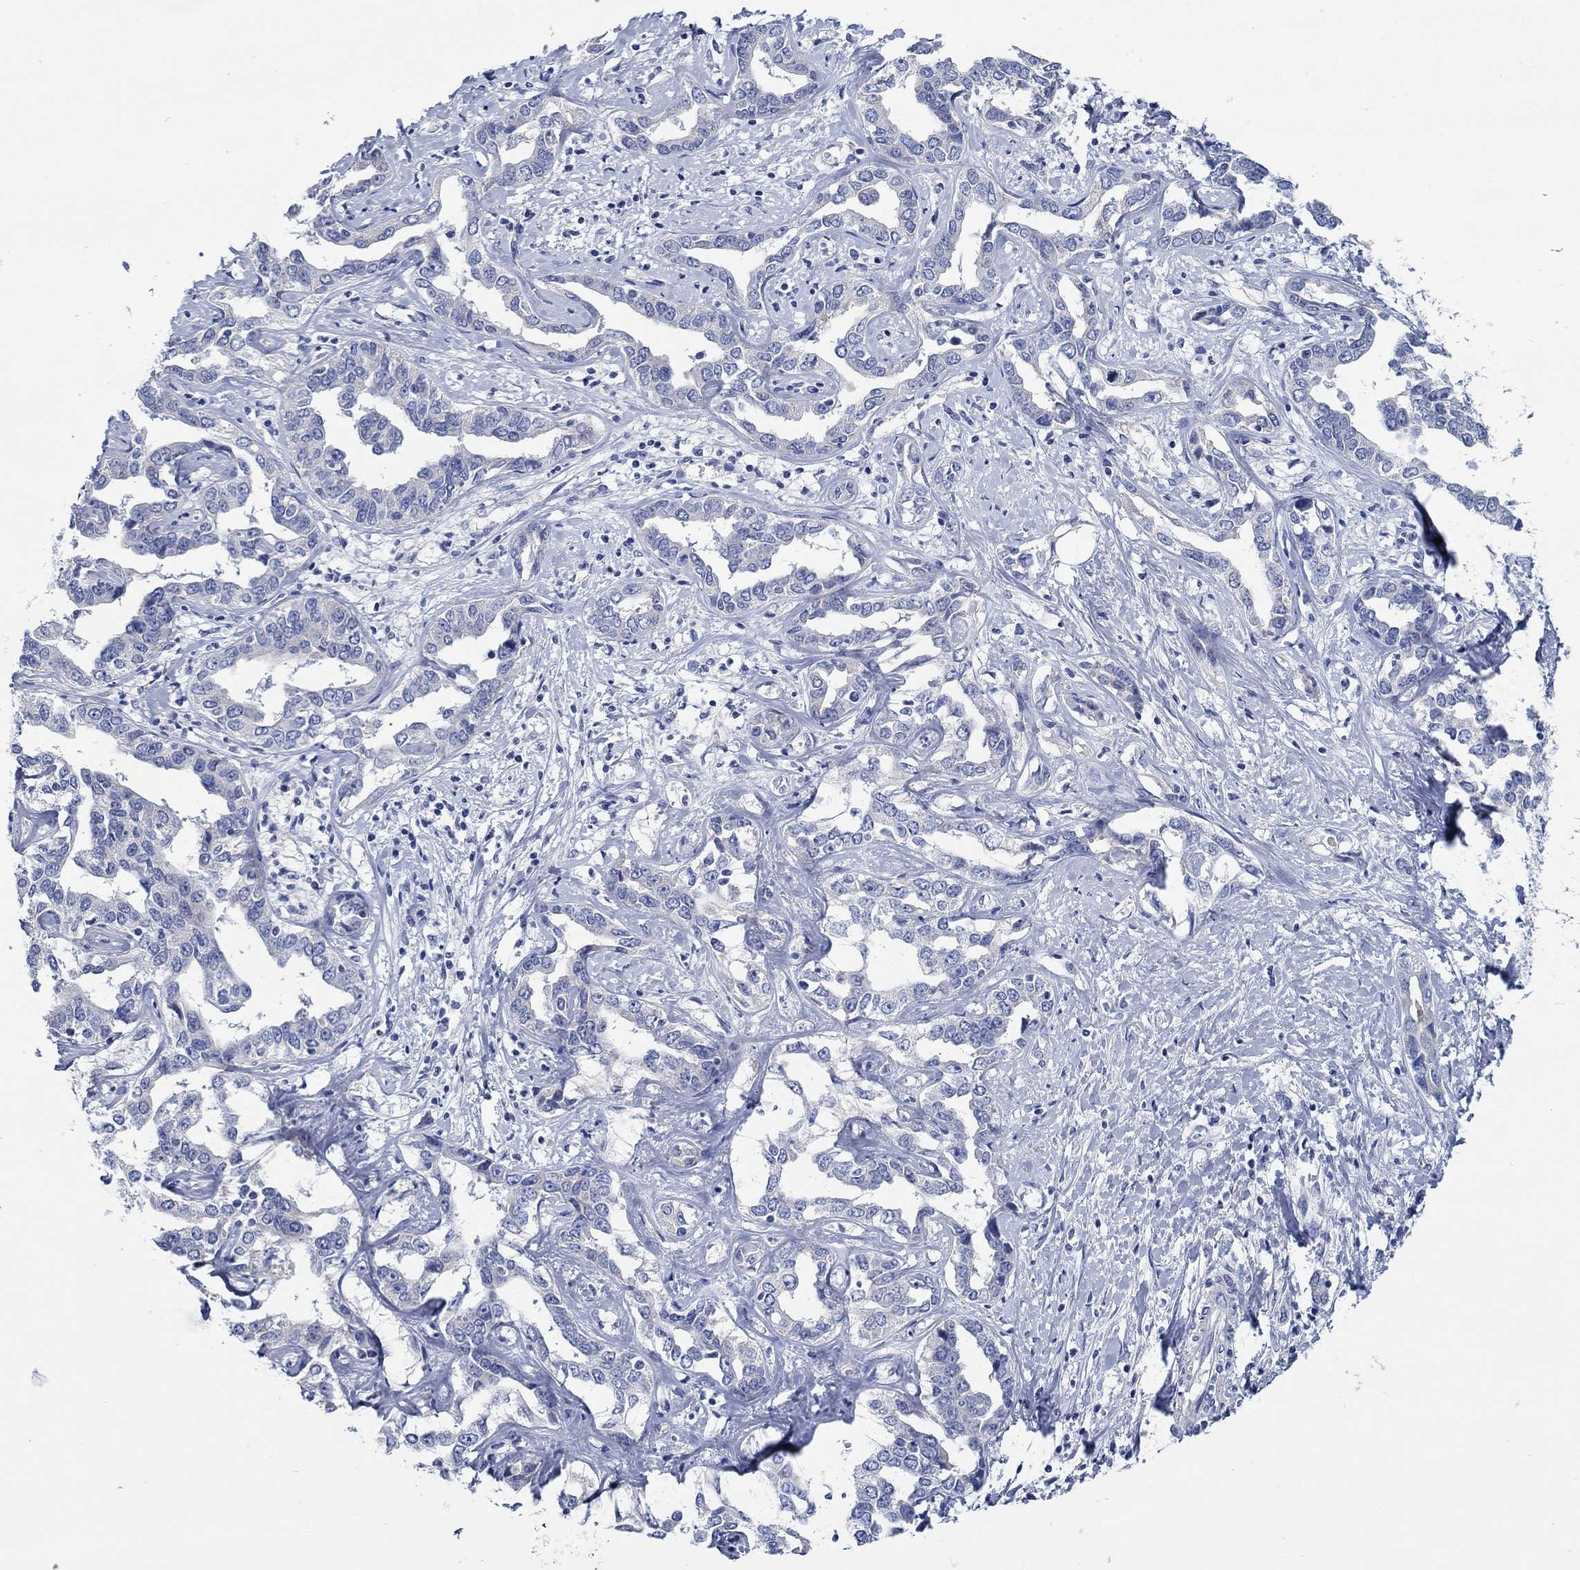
{"staining": {"intensity": "negative", "quantity": "none", "location": "none"}, "tissue": "liver cancer", "cell_type": "Tumor cells", "image_type": "cancer", "snomed": [{"axis": "morphology", "description": "Cholangiocarcinoma"}, {"axis": "topography", "description": "Liver"}], "caption": "There is no significant expression in tumor cells of liver cancer (cholangiocarcinoma). The staining is performed using DAB (3,3'-diaminobenzidine) brown chromogen with nuclei counter-stained in using hematoxylin.", "gene": "TRIM16", "patient": {"sex": "male", "age": 59}}